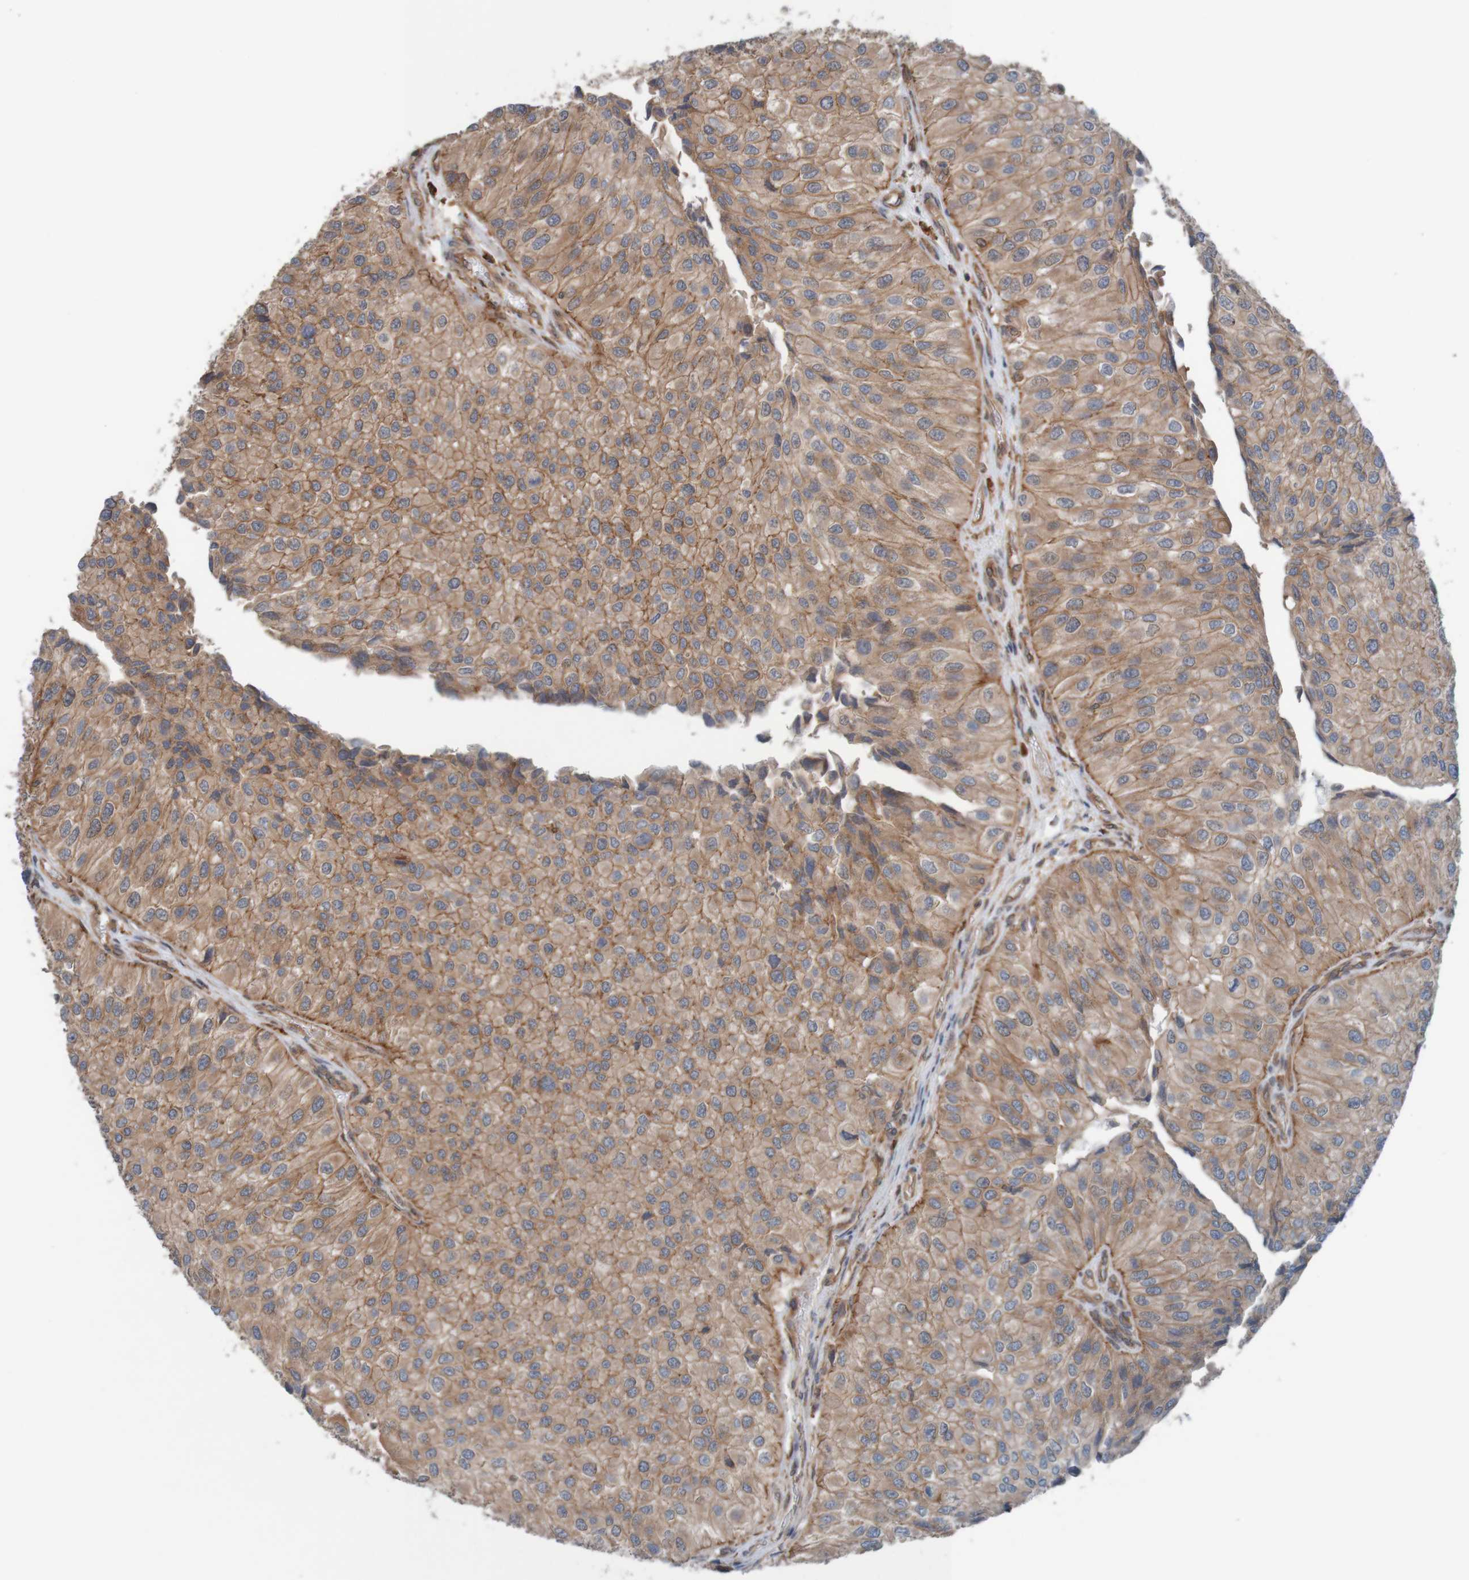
{"staining": {"intensity": "weak", "quantity": ">75%", "location": "cytoplasmic/membranous"}, "tissue": "urothelial cancer", "cell_type": "Tumor cells", "image_type": "cancer", "snomed": [{"axis": "morphology", "description": "Urothelial carcinoma, High grade"}, {"axis": "topography", "description": "Kidney"}, {"axis": "topography", "description": "Urinary bladder"}], "caption": "The histopathology image displays immunohistochemical staining of urothelial carcinoma (high-grade). There is weak cytoplasmic/membranous expression is seen in approximately >75% of tumor cells. (brown staining indicates protein expression, while blue staining denotes nuclei).", "gene": "ARHGEF11", "patient": {"sex": "male", "age": 77}}